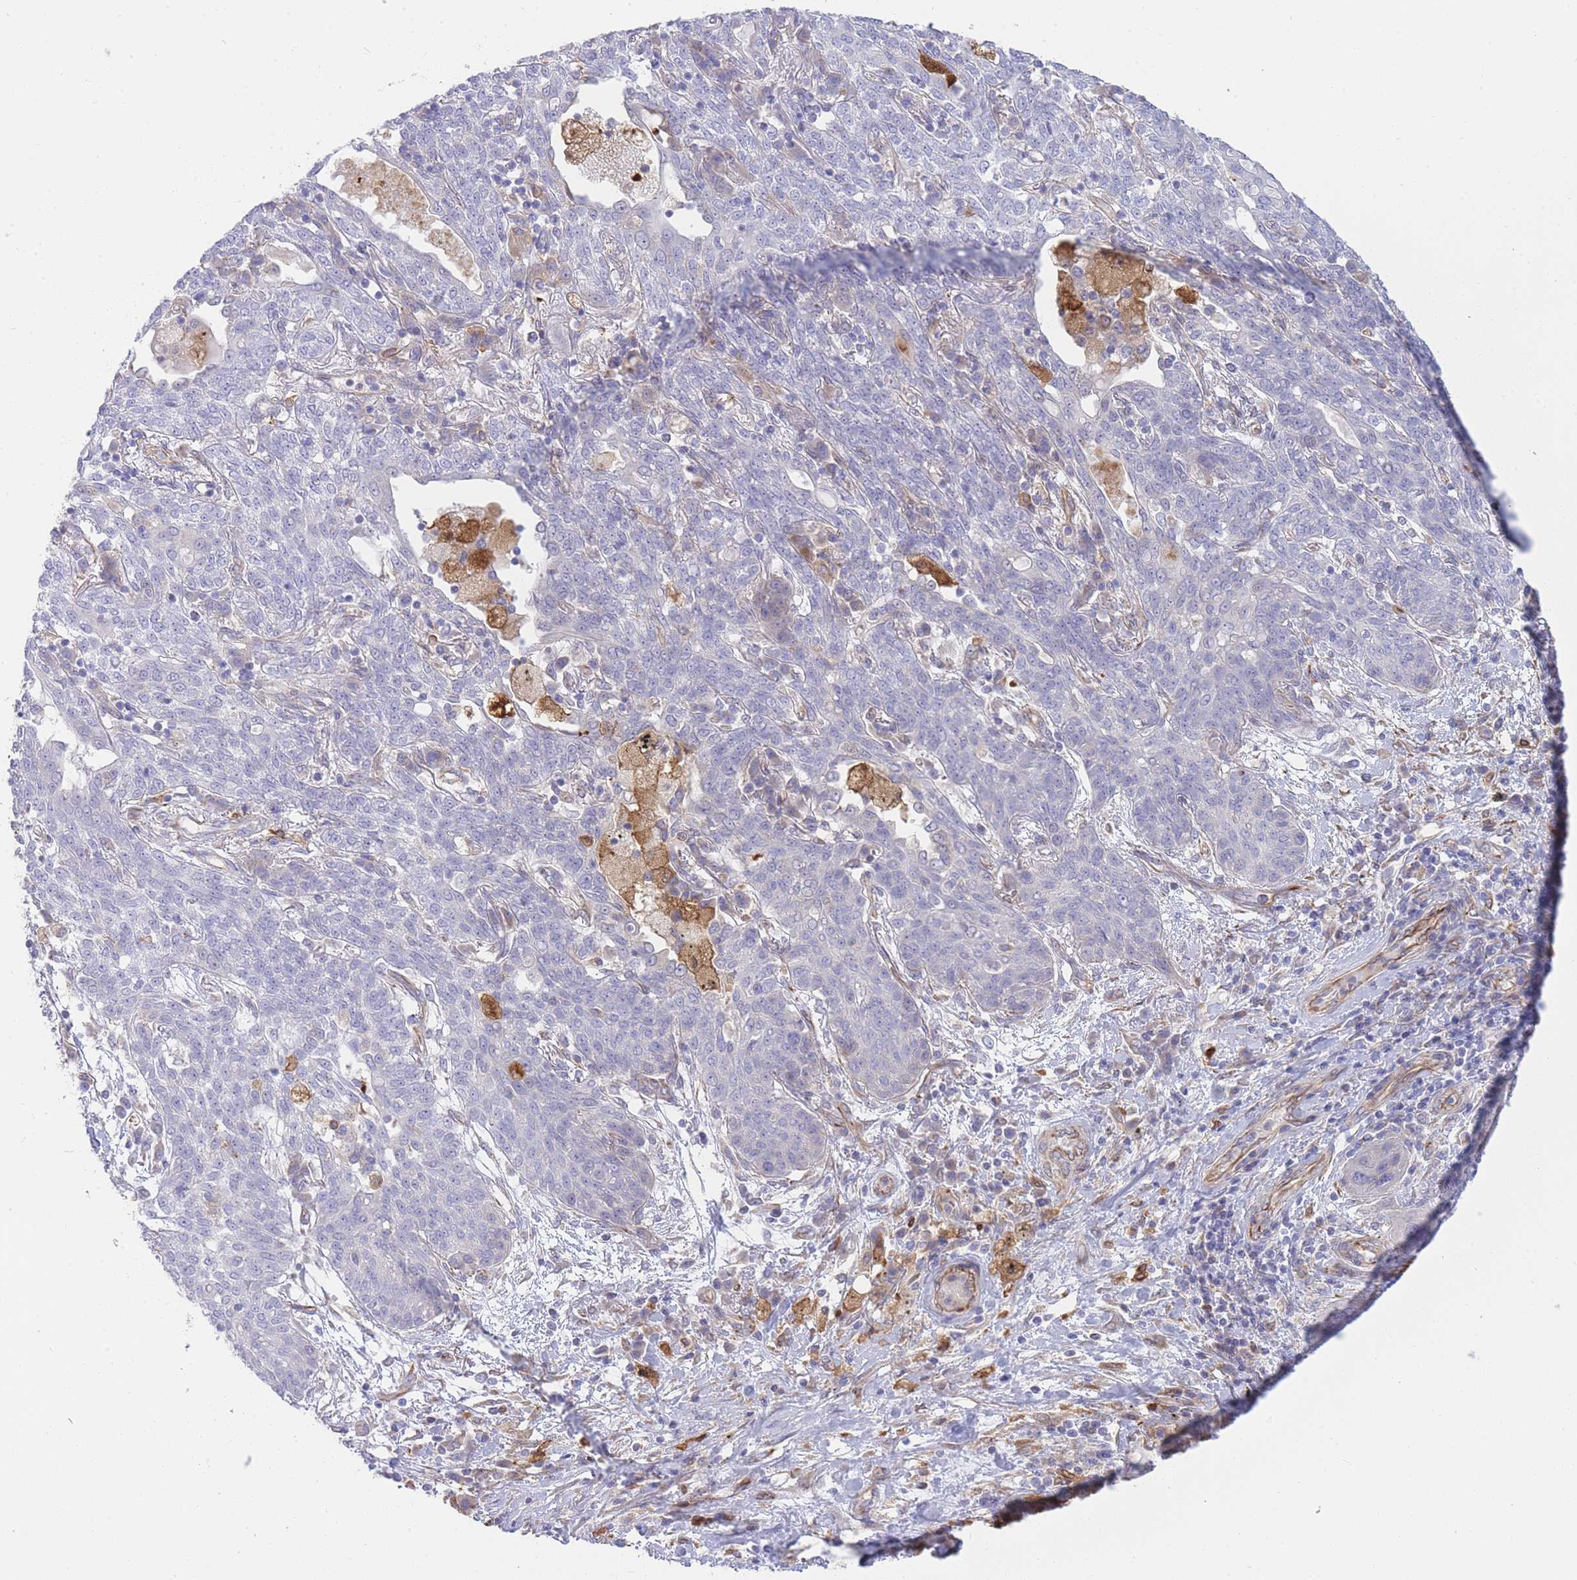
{"staining": {"intensity": "negative", "quantity": "none", "location": "none"}, "tissue": "lung cancer", "cell_type": "Tumor cells", "image_type": "cancer", "snomed": [{"axis": "morphology", "description": "Squamous cell carcinoma, NOS"}, {"axis": "topography", "description": "Lung"}], "caption": "Immunohistochemistry histopathology image of lung squamous cell carcinoma stained for a protein (brown), which displays no staining in tumor cells.", "gene": "ECPAS", "patient": {"sex": "female", "age": 70}}